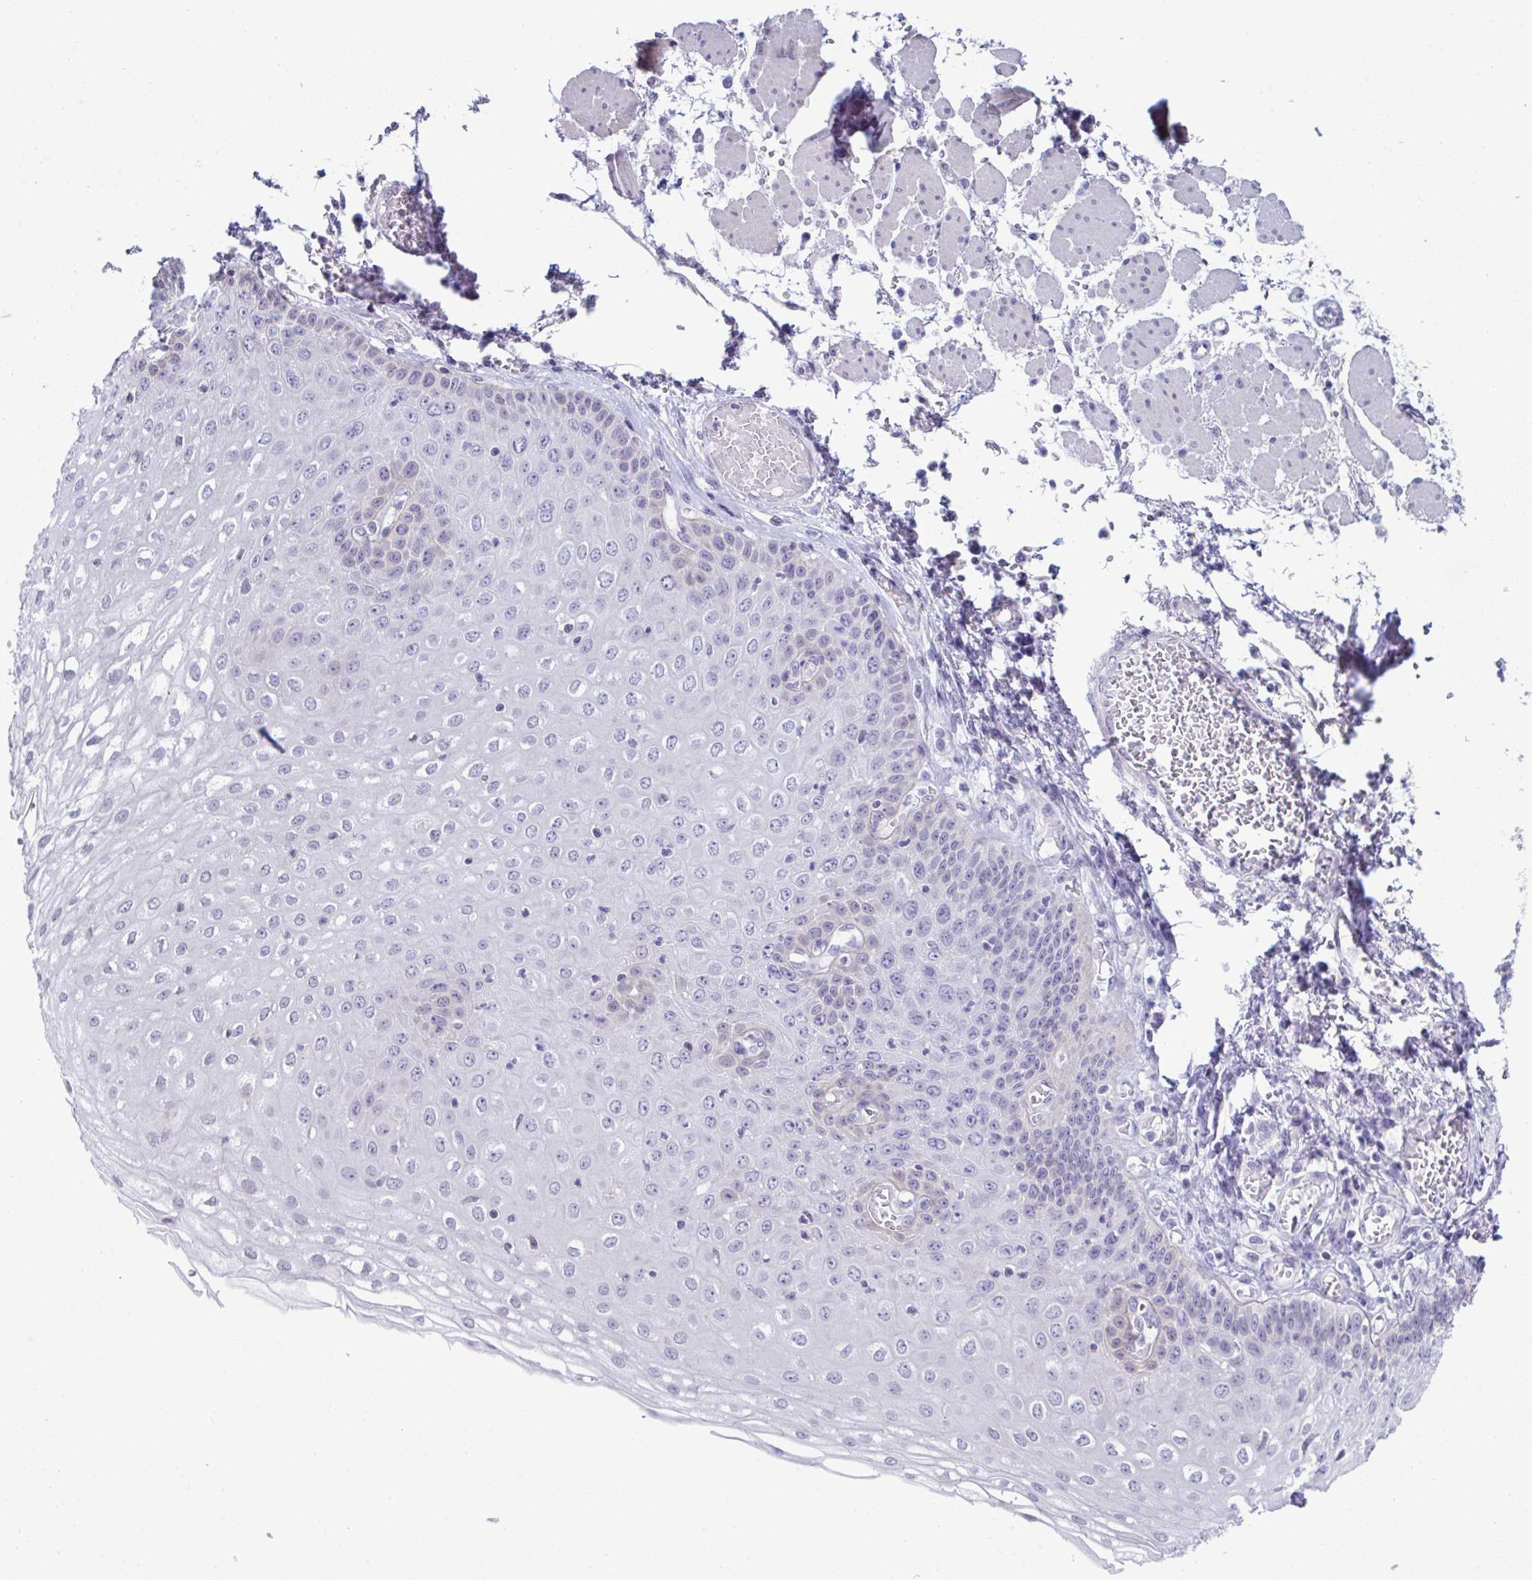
{"staining": {"intensity": "negative", "quantity": "none", "location": "none"}, "tissue": "esophagus", "cell_type": "Squamous epithelial cells", "image_type": "normal", "snomed": [{"axis": "morphology", "description": "Normal tissue, NOS"}, {"axis": "morphology", "description": "Adenocarcinoma, NOS"}, {"axis": "topography", "description": "Esophagus"}], "caption": "Immunohistochemical staining of normal human esophagus exhibits no significant staining in squamous epithelial cells. Nuclei are stained in blue.", "gene": "ATP6V0D2", "patient": {"sex": "male", "age": 81}}